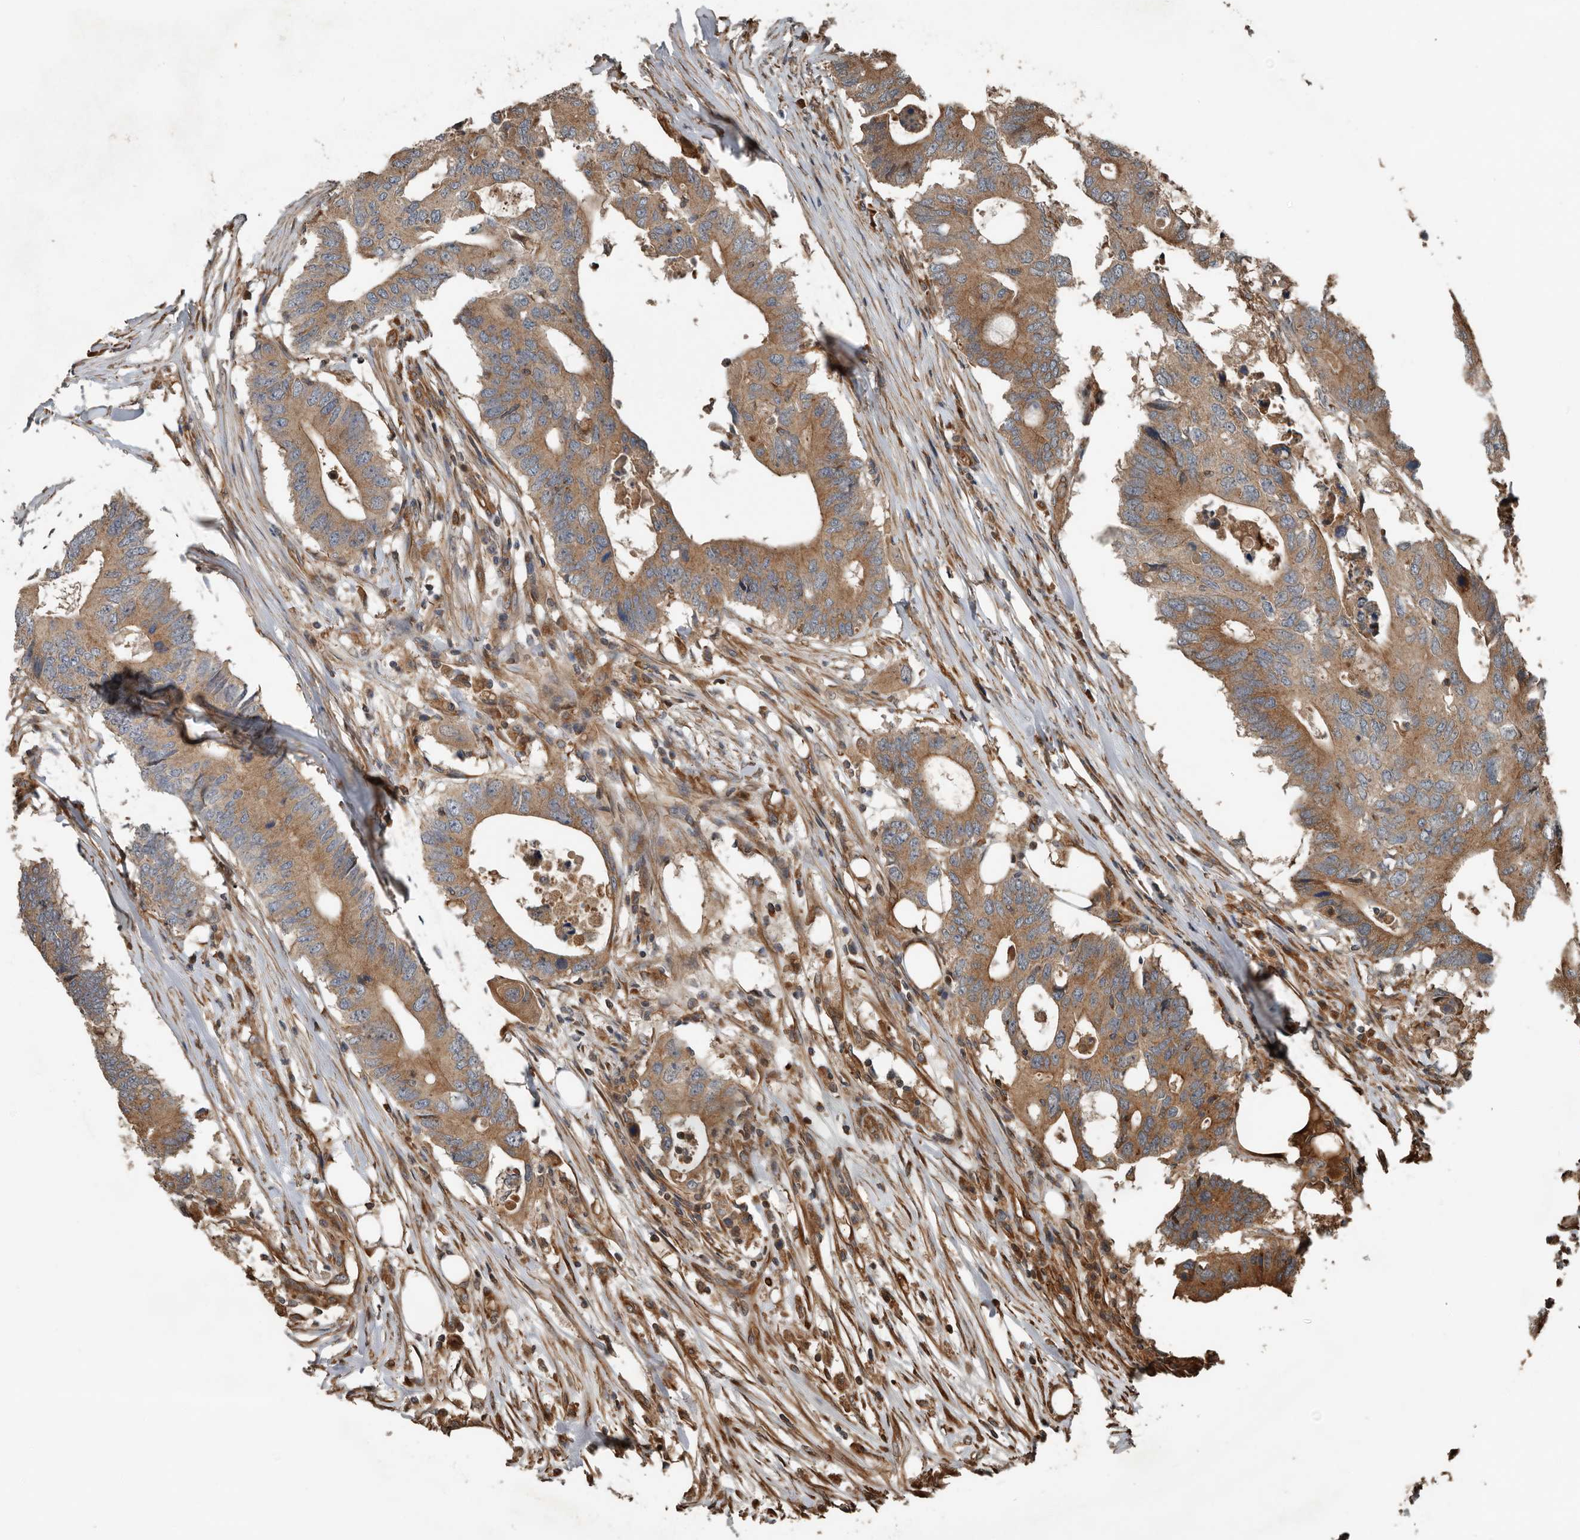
{"staining": {"intensity": "moderate", "quantity": ">75%", "location": "cytoplasmic/membranous"}, "tissue": "colorectal cancer", "cell_type": "Tumor cells", "image_type": "cancer", "snomed": [{"axis": "morphology", "description": "Adenocarcinoma, NOS"}, {"axis": "topography", "description": "Colon"}], "caption": "A medium amount of moderate cytoplasmic/membranous expression is appreciated in approximately >75% of tumor cells in colorectal cancer (adenocarcinoma) tissue. Ihc stains the protein in brown and the nuclei are stained blue.", "gene": "YOD1", "patient": {"sex": "male", "age": 71}}